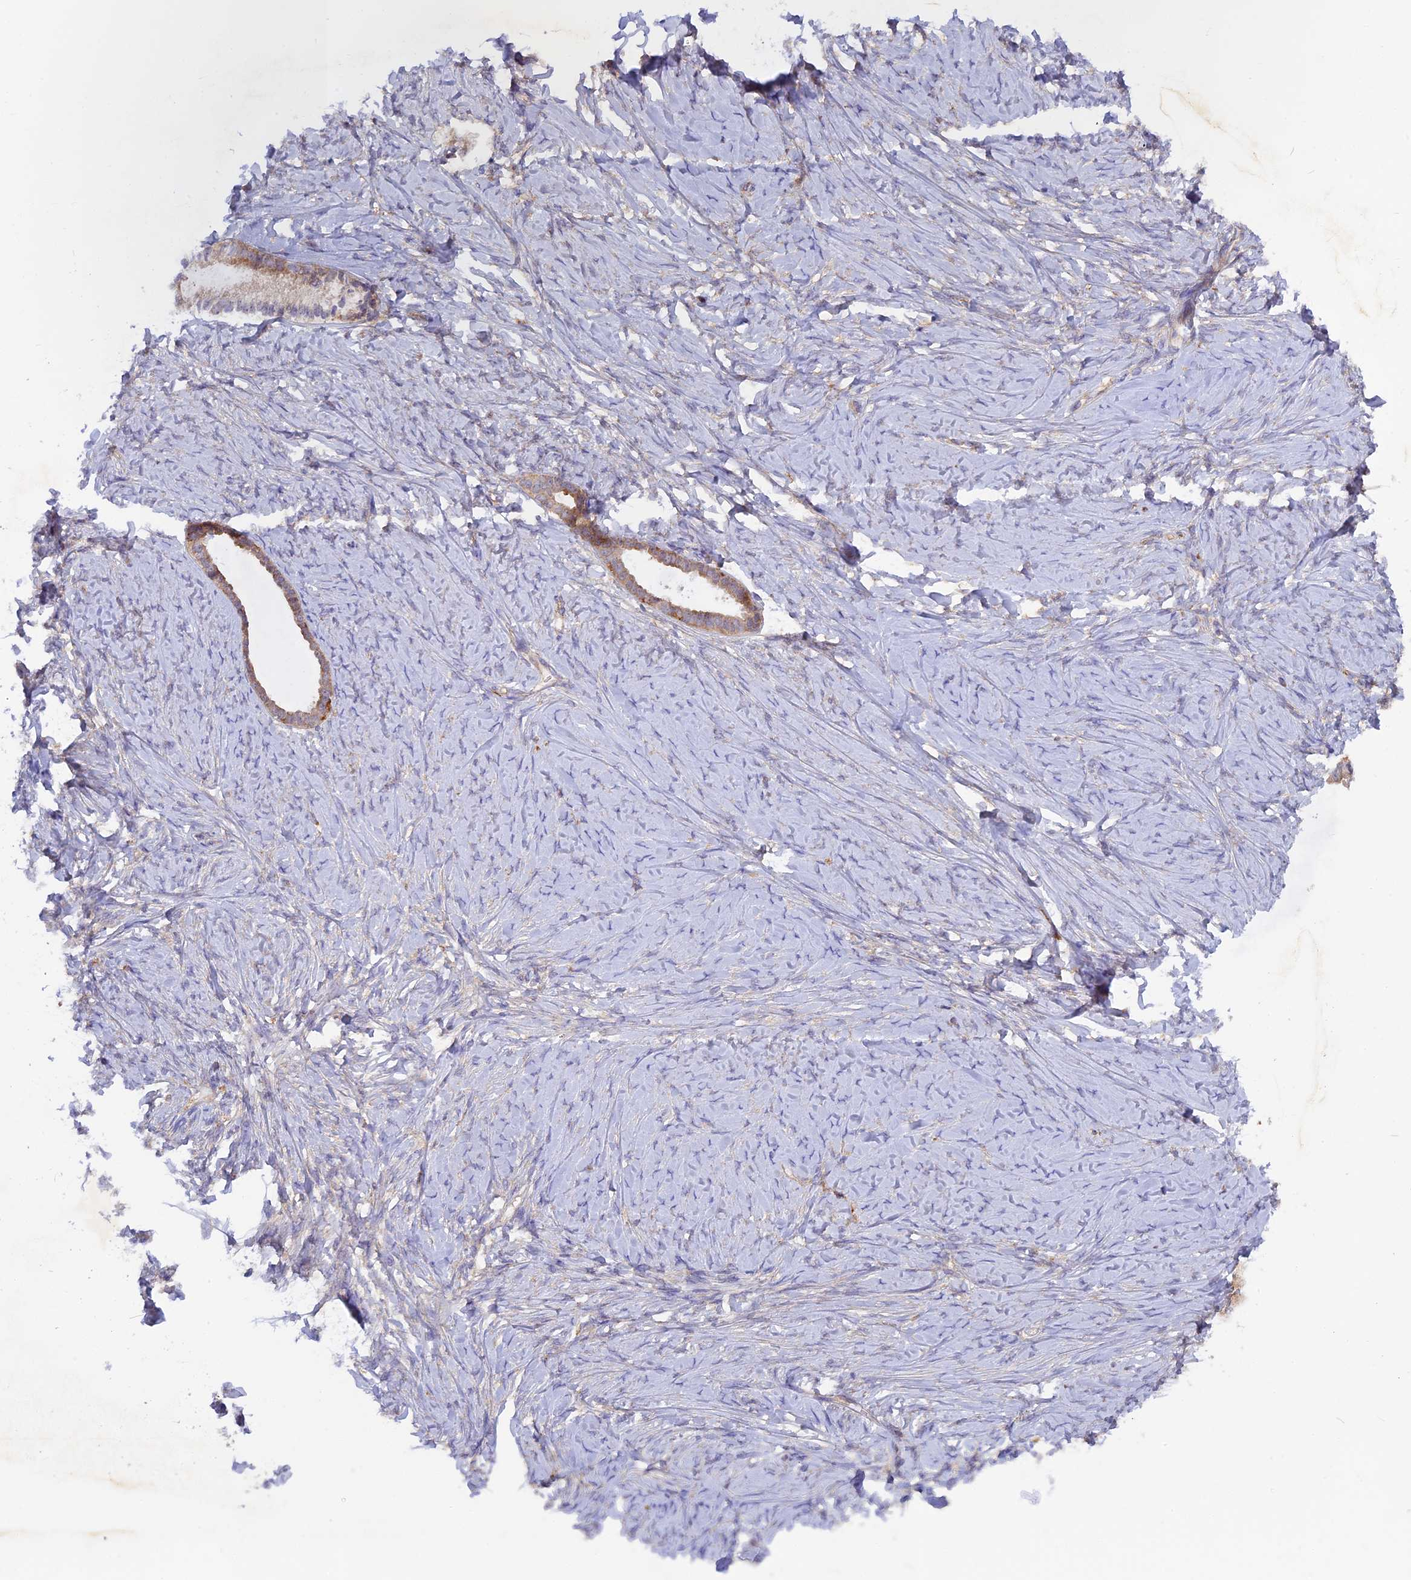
{"staining": {"intensity": "moderate", "quantity": ">75%", "location": "cytoplasmic/membranous"}, "tissue": "ovarian cancer", "cell_type": "Tumor cells", "image_type": "cancer", "snomed": [{"axis": "morphology", "description": "Cystadenocarcinoma, serous, NOS"}, {"axis": "topography", "description": "Ovary"}], "caption": "DAB (3,3'-diaminobenzidine) immunohistochemical staining of human serous cystadenocarcinoma (ovarian) demonstrates moderate cytoplasmic/membranous protein positivity in about >75% of tumor cells.", "gene": "MYO9B", "patient": {"sex": "female", "age": 79}}